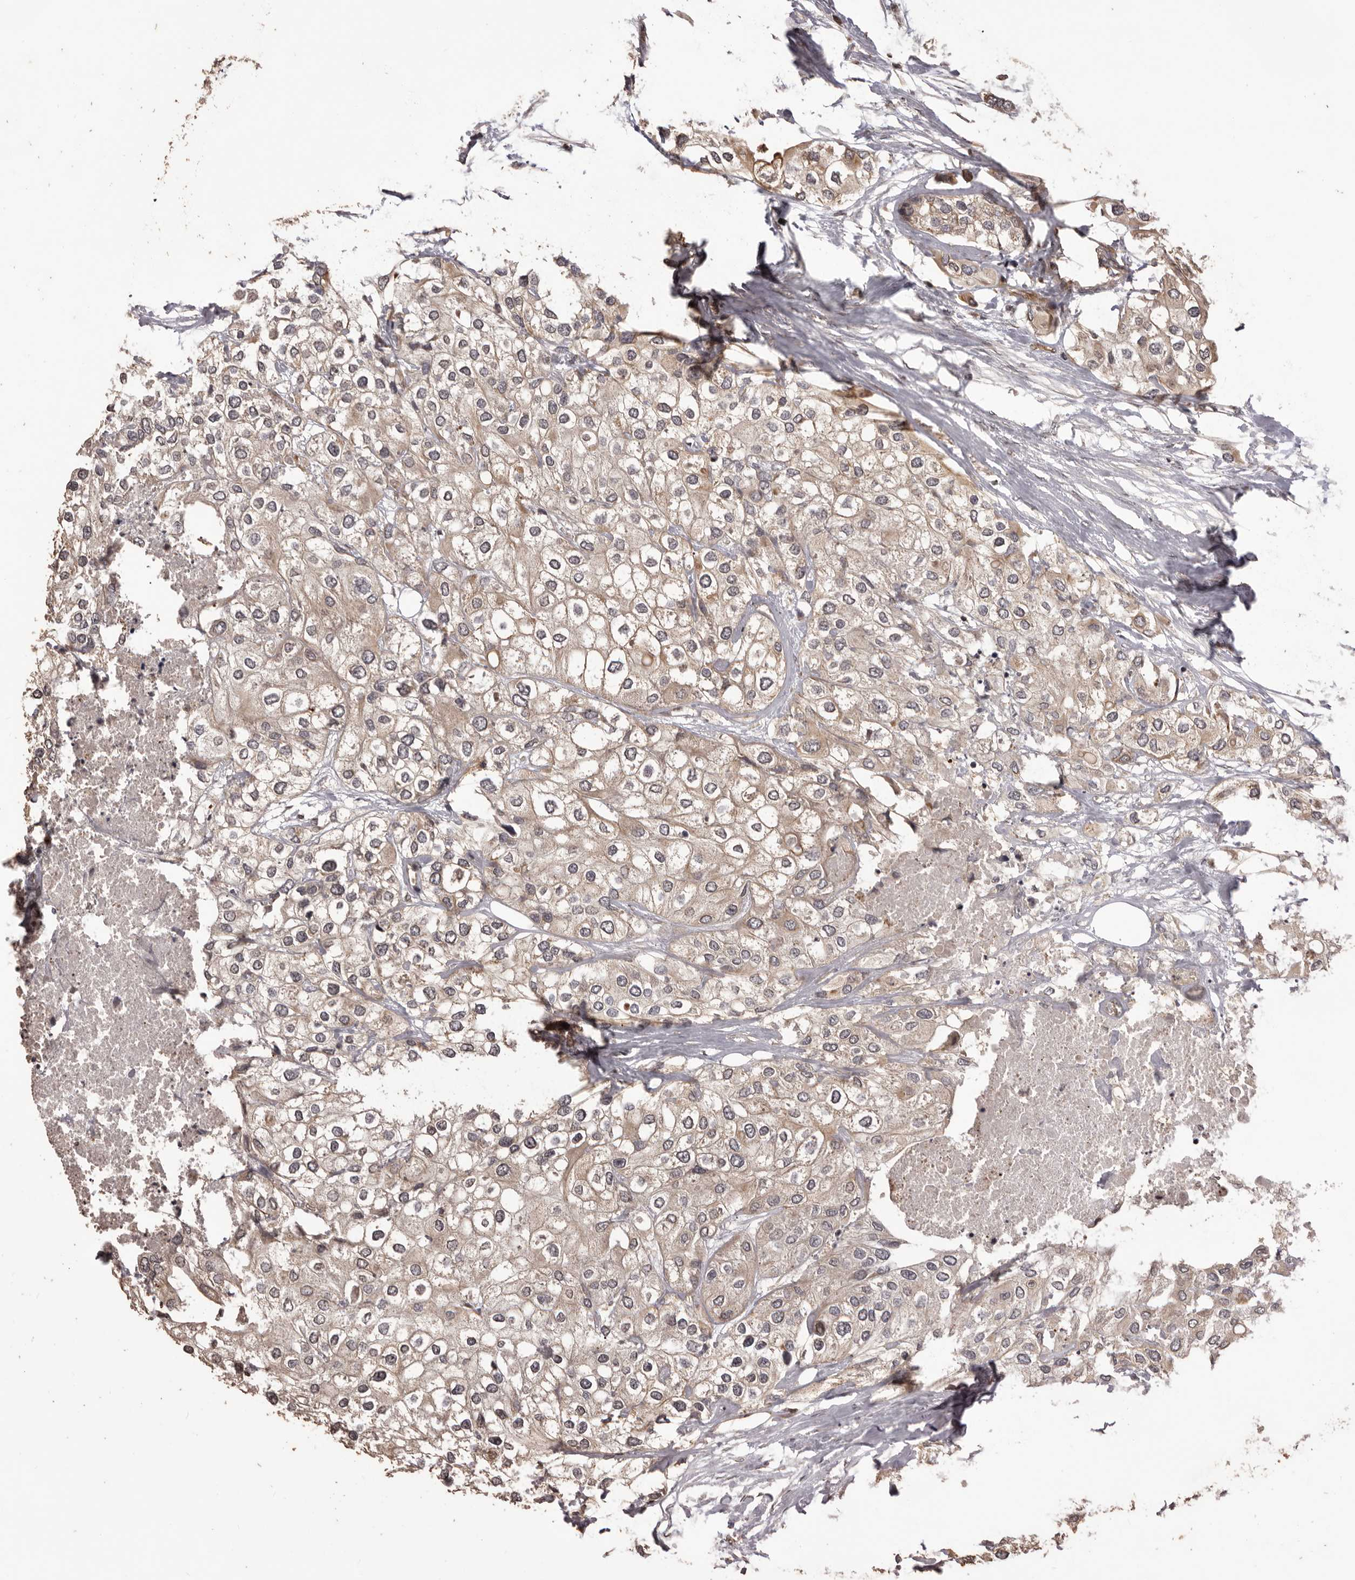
{"staining": {"intensity": "weak", "quantity": ">75%", "location": "cytoplasmic/membranous"}, "tissue": "urothelial cancer", "cell_type": "Tumor cells", "image_type": "cancer", "snomed": [{"axis": "morphology", "description": "Urothelial carcinoma, High grade"}, {"axis": "topography", "description": "Urinary bladder"}], "caption": "Protein analysis of high-grade urothelial carcinoma tissue displays weak cytoplasmic/membranous expression in approximately >75% of tumor cells. (Stains: DAB in brown, nuclei in blue, Microscopy: brightfield microscopy at high magnification).", "gene": "QRSL1", "patient": {"sex": "male", "age": 64}}